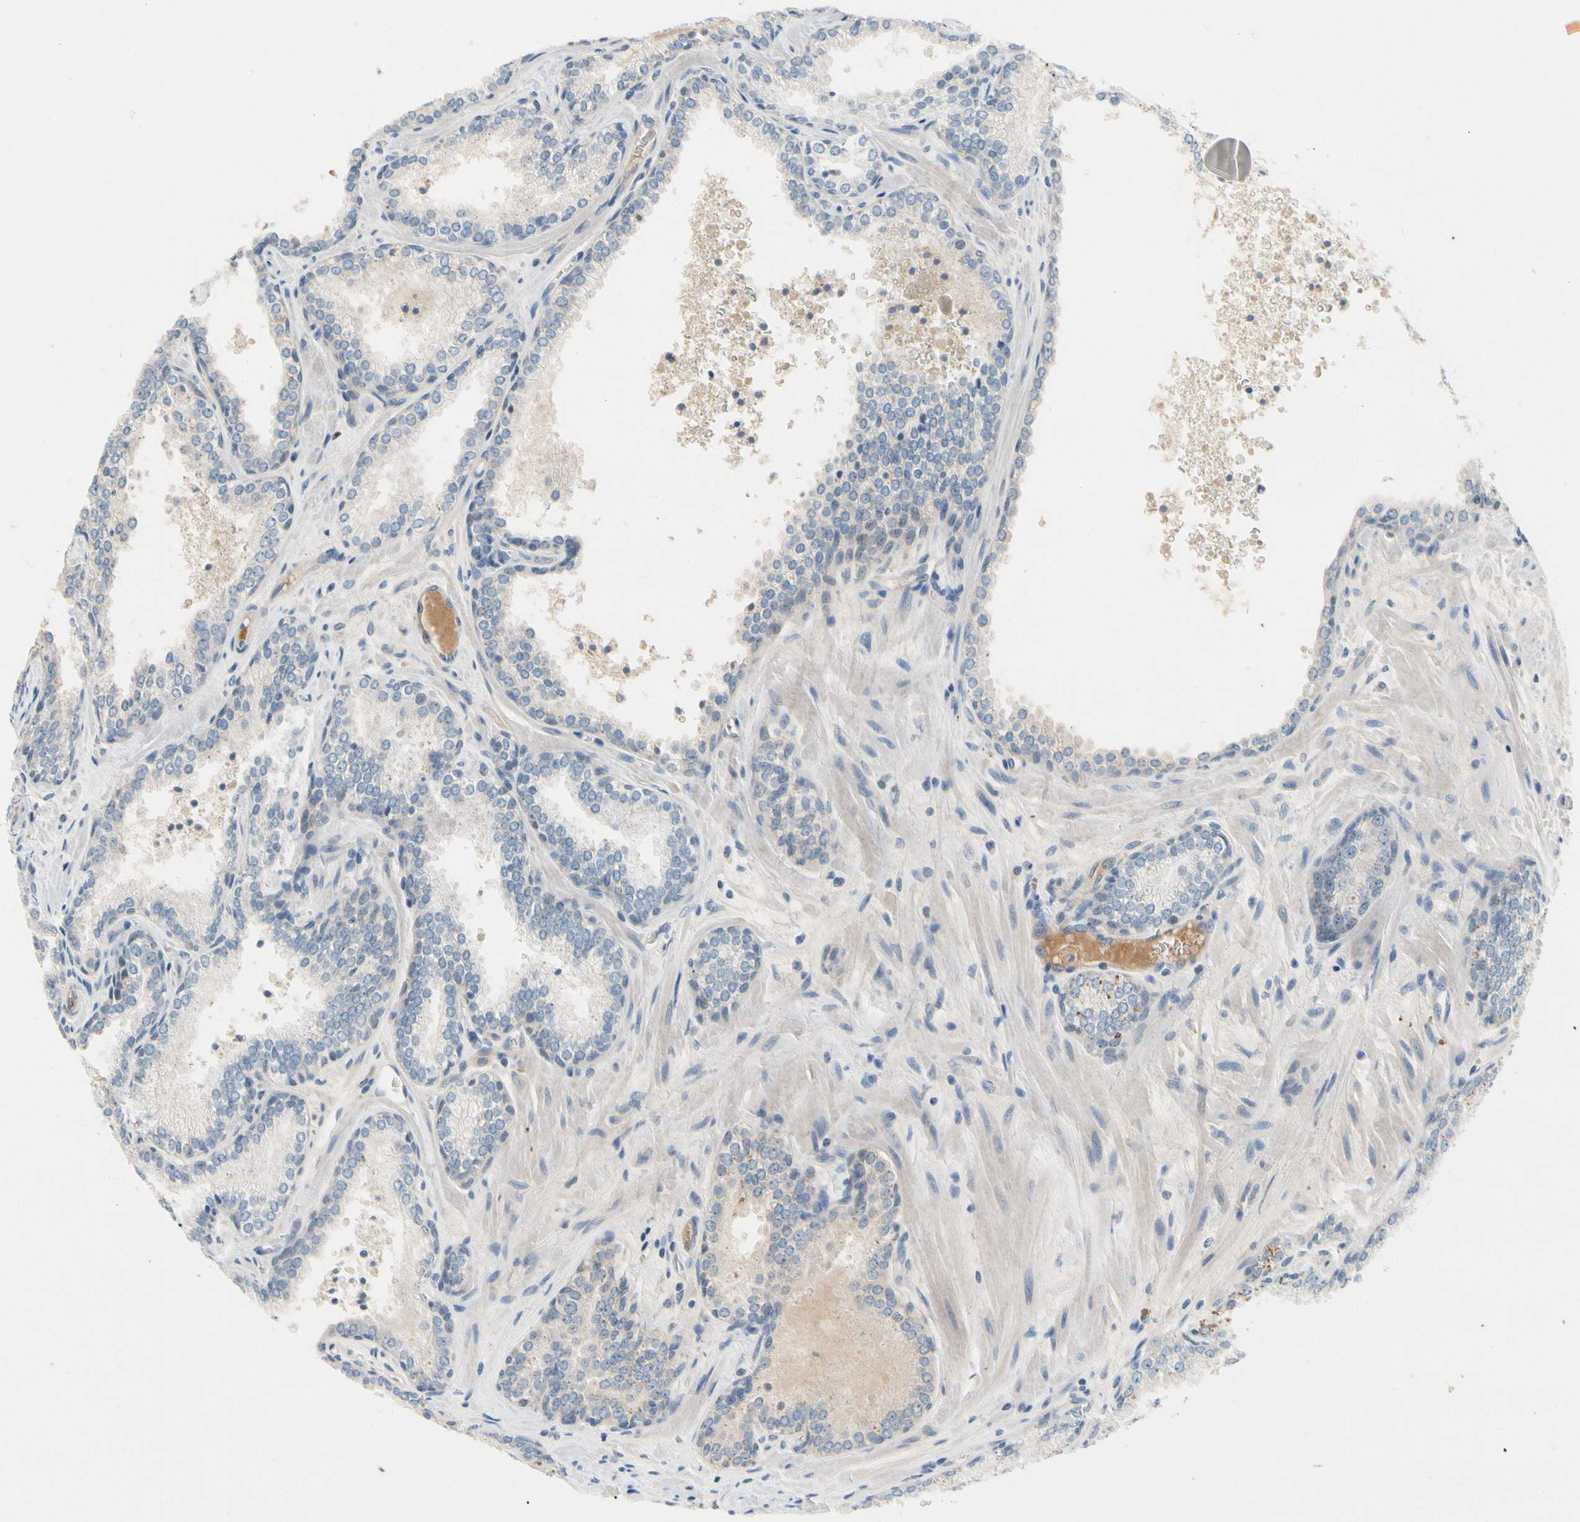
{"staining": {"intensity": "negative", "quantity": "none", "location": "none"}, "tissue": "prostate cancer", "cell_type": "Tumor cells", "image_type": "cancer", "snomed": [{"axis": "morphology", "description": "Adenocarcinoma, Low grade"}, {"axis": "topography", "description": "Prostate"}], "caption": "High power microscopy photomicrograph of an immunohistochemistry (IHC) photomicrograph of low-grade adenocarcinoma (prostate), revealing no significant staining in tumor cells.", "gene": "CNDP1", "patient": {"sex": "male", "age": 60}}